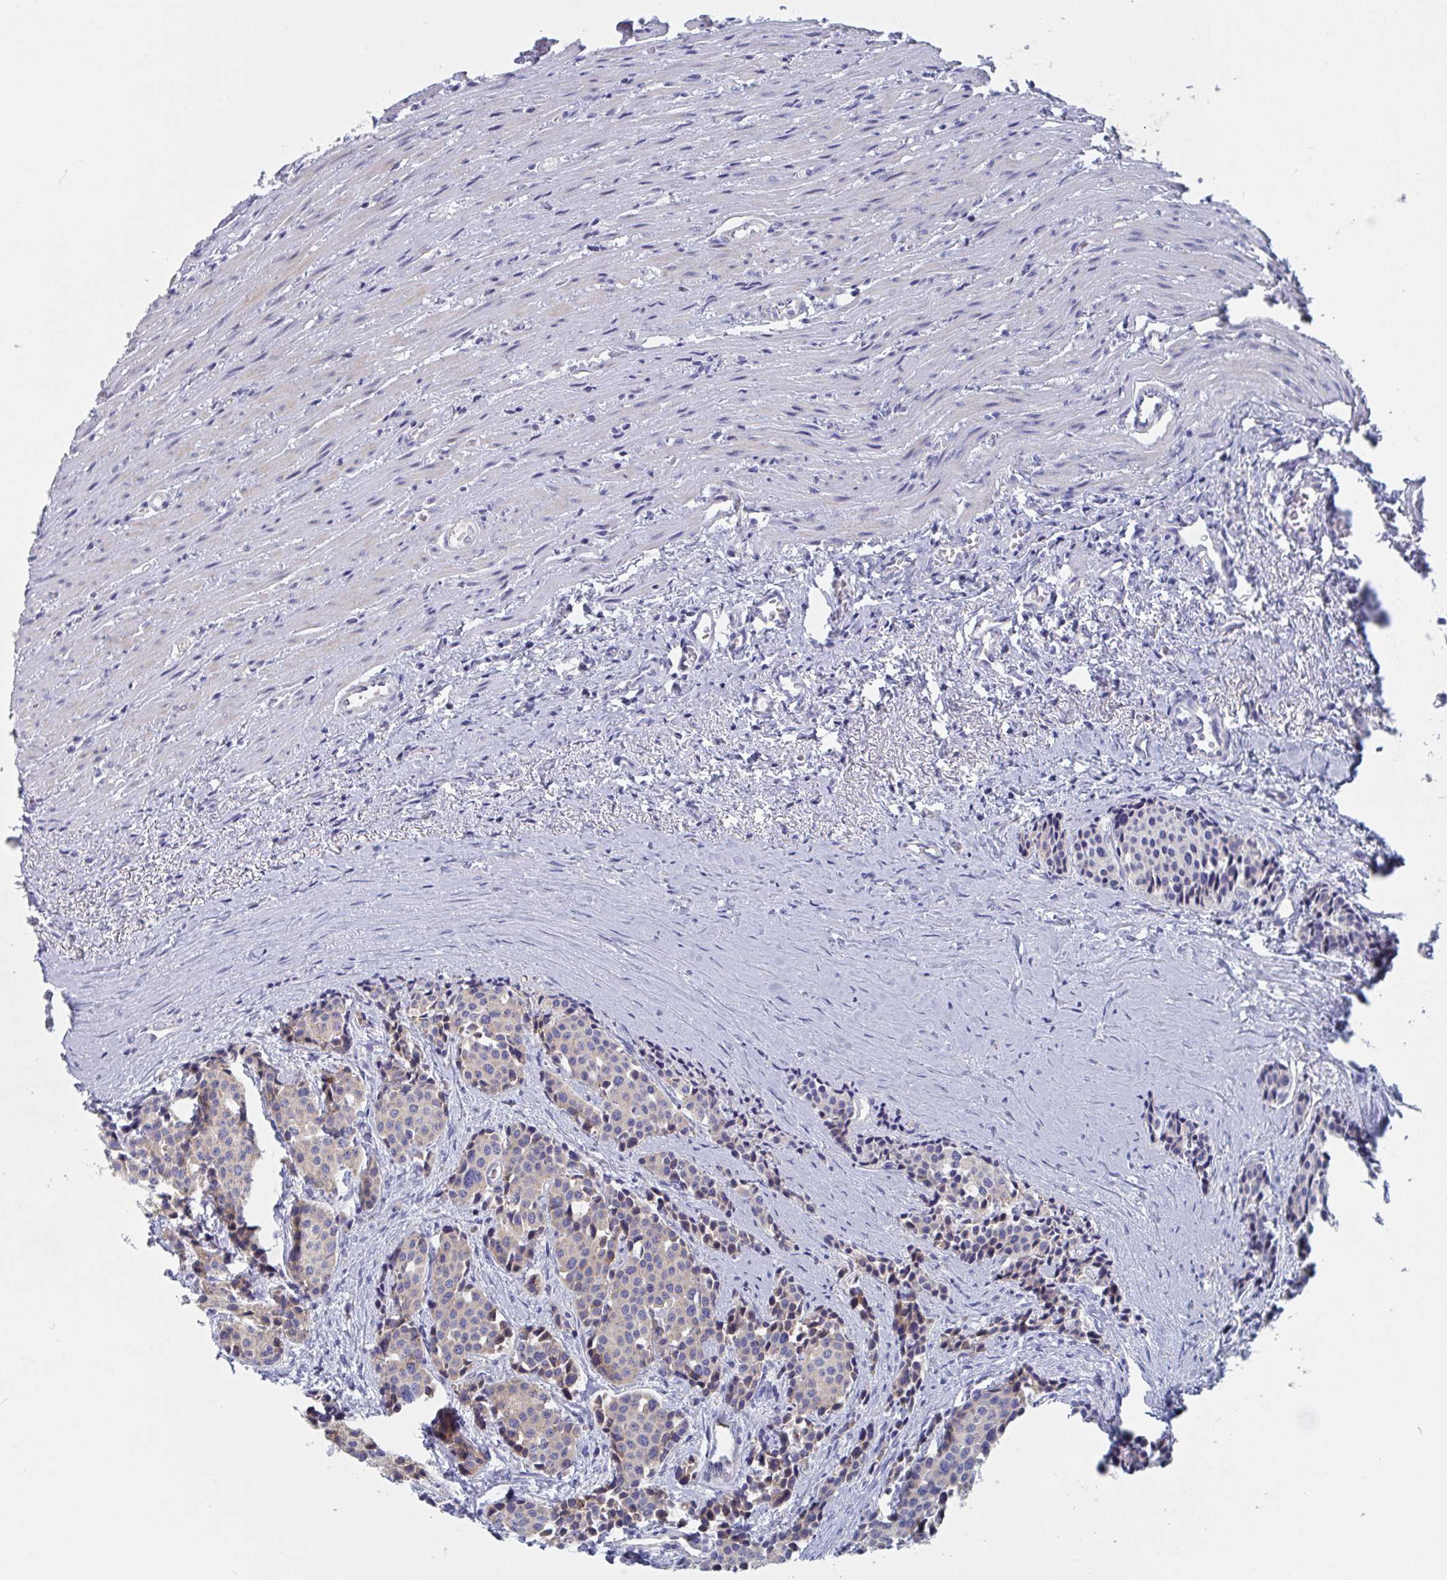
{"staining": {"intensity": "weak", "quantity": "25%-75%", "location": "cytoplasmic/membranous"}, "tissue": "carcinoid", "cell_type": "Tumor cells", "image_type": "cancer", "snomed": [{"axis": "morphology", "description": "Carcinoid, malignant, NOS"}, {"axis": "topography", "description": "Small intestine"}], "caption": "Immunohistochemical staining of human carcinoid (malignant) reveals low levels of weak cytoplasmic/membranous expression in approximately 25%-75% of tumor cells.", "gene": "MRPL53", "patient": {"sex": "male", "age": 73}}